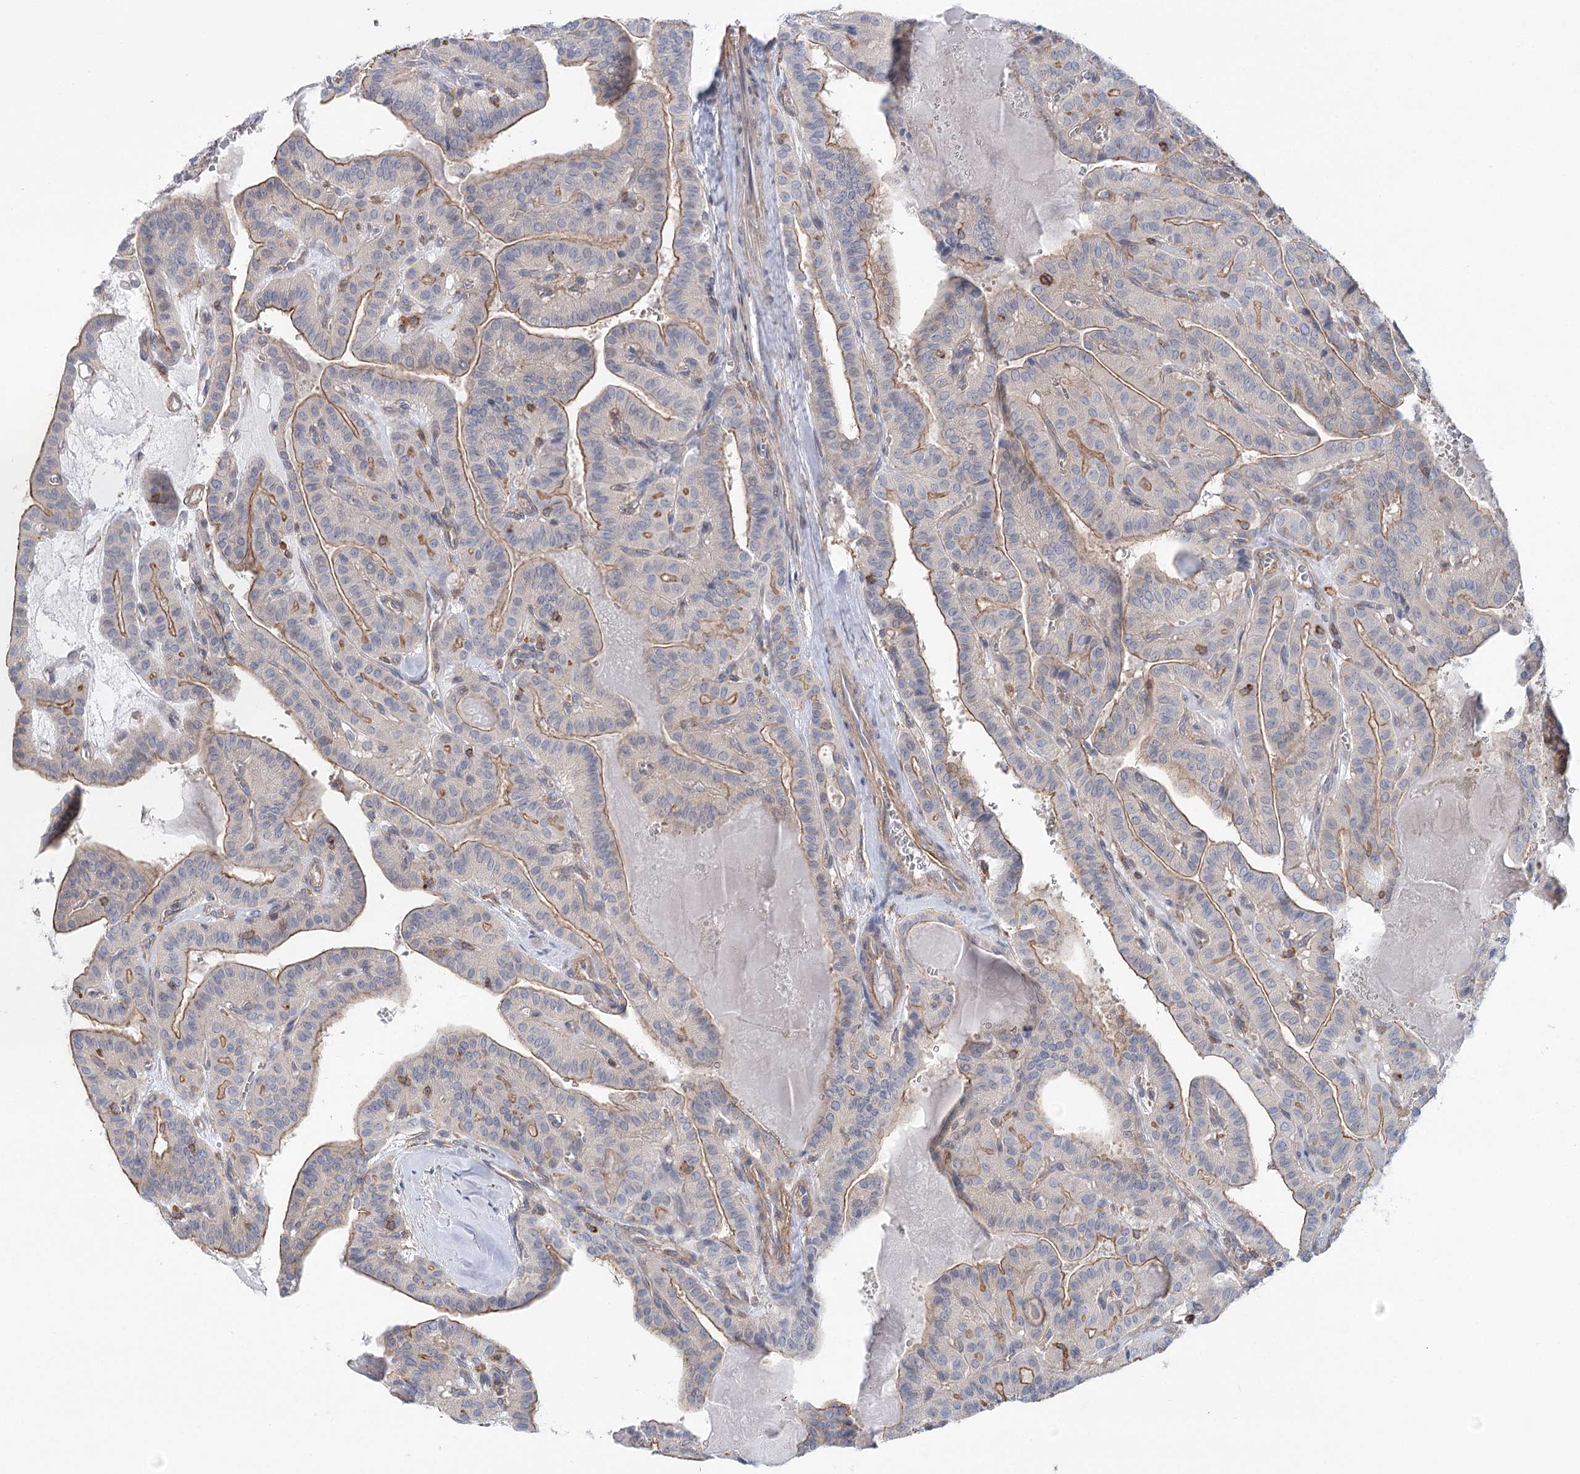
{"staining": {"intensity": "weak", "quantity": ">75%", "location": "cytoplasmic/membranous"}, "tissue": "thyroid cancer", "cell_type": "Tumor cells", "image_type": "cancer", "snomed": [{"axis": "morphology", "description": "Papillary adenocarcinoma, NOS"}, {"axis": "topography", "description": "Thyroid gland"}], "caption": "Immunohistochemistry micrograph of neoplastic tissue: thyroid papillary adenocarcinoma stained using immunohistochemistry (IHC) reveals low levels of weak protein expression localized specifically in the cytoplasmic/membranous of tumor cells, appearing as a cytoplasmic/membranous brown color.", "gene": "LARP1B", "patient": {"sex": "male", "age": 52}}